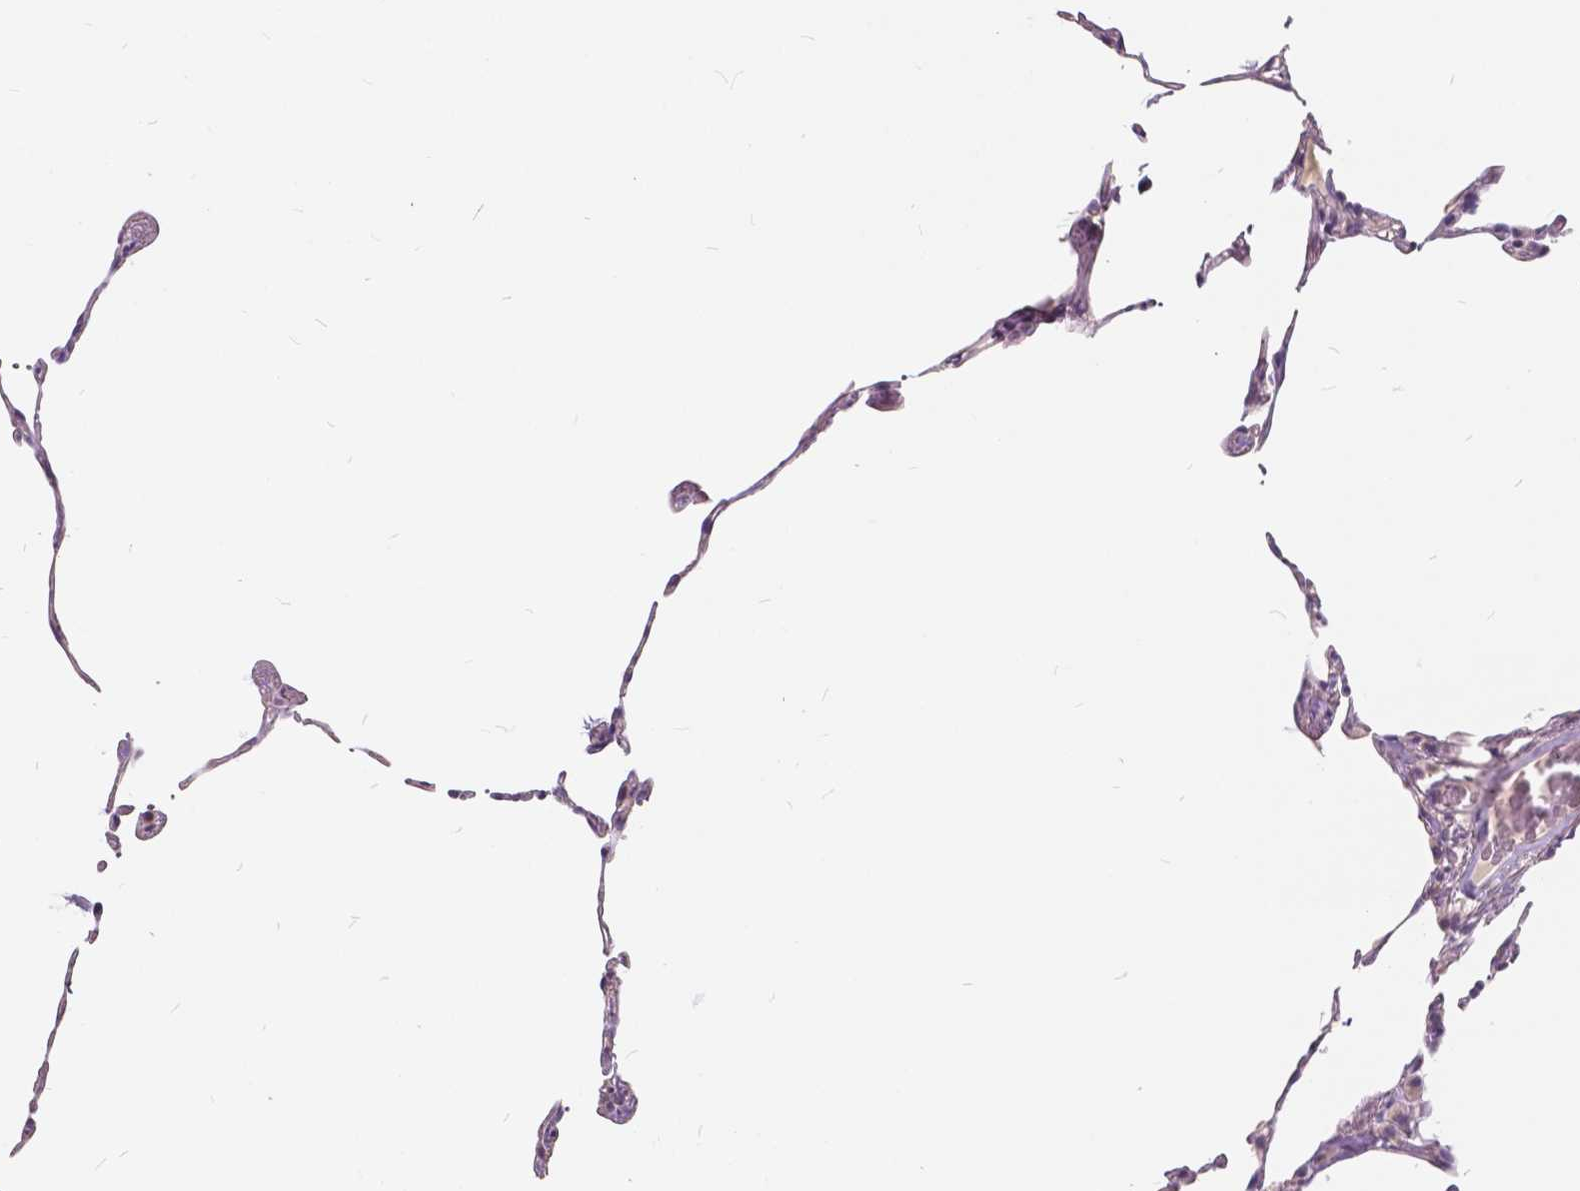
{"staining": {"intensity": "negative", "quantity": "none", "location": "none"}, "tissue": "lung", "cell_type": "Alveolar cells", "image_type": "normal", "snomed": [{"axis": "morphology", "description": "Normal tissue, NOS"}, {"axis": "topography", "description": "Lung"}], "caption": "Alveolar cells are negative for brown protein staining in benign lung.", "gene": "SLC7A8", "patient": {"sex": "female", "age": 57}}